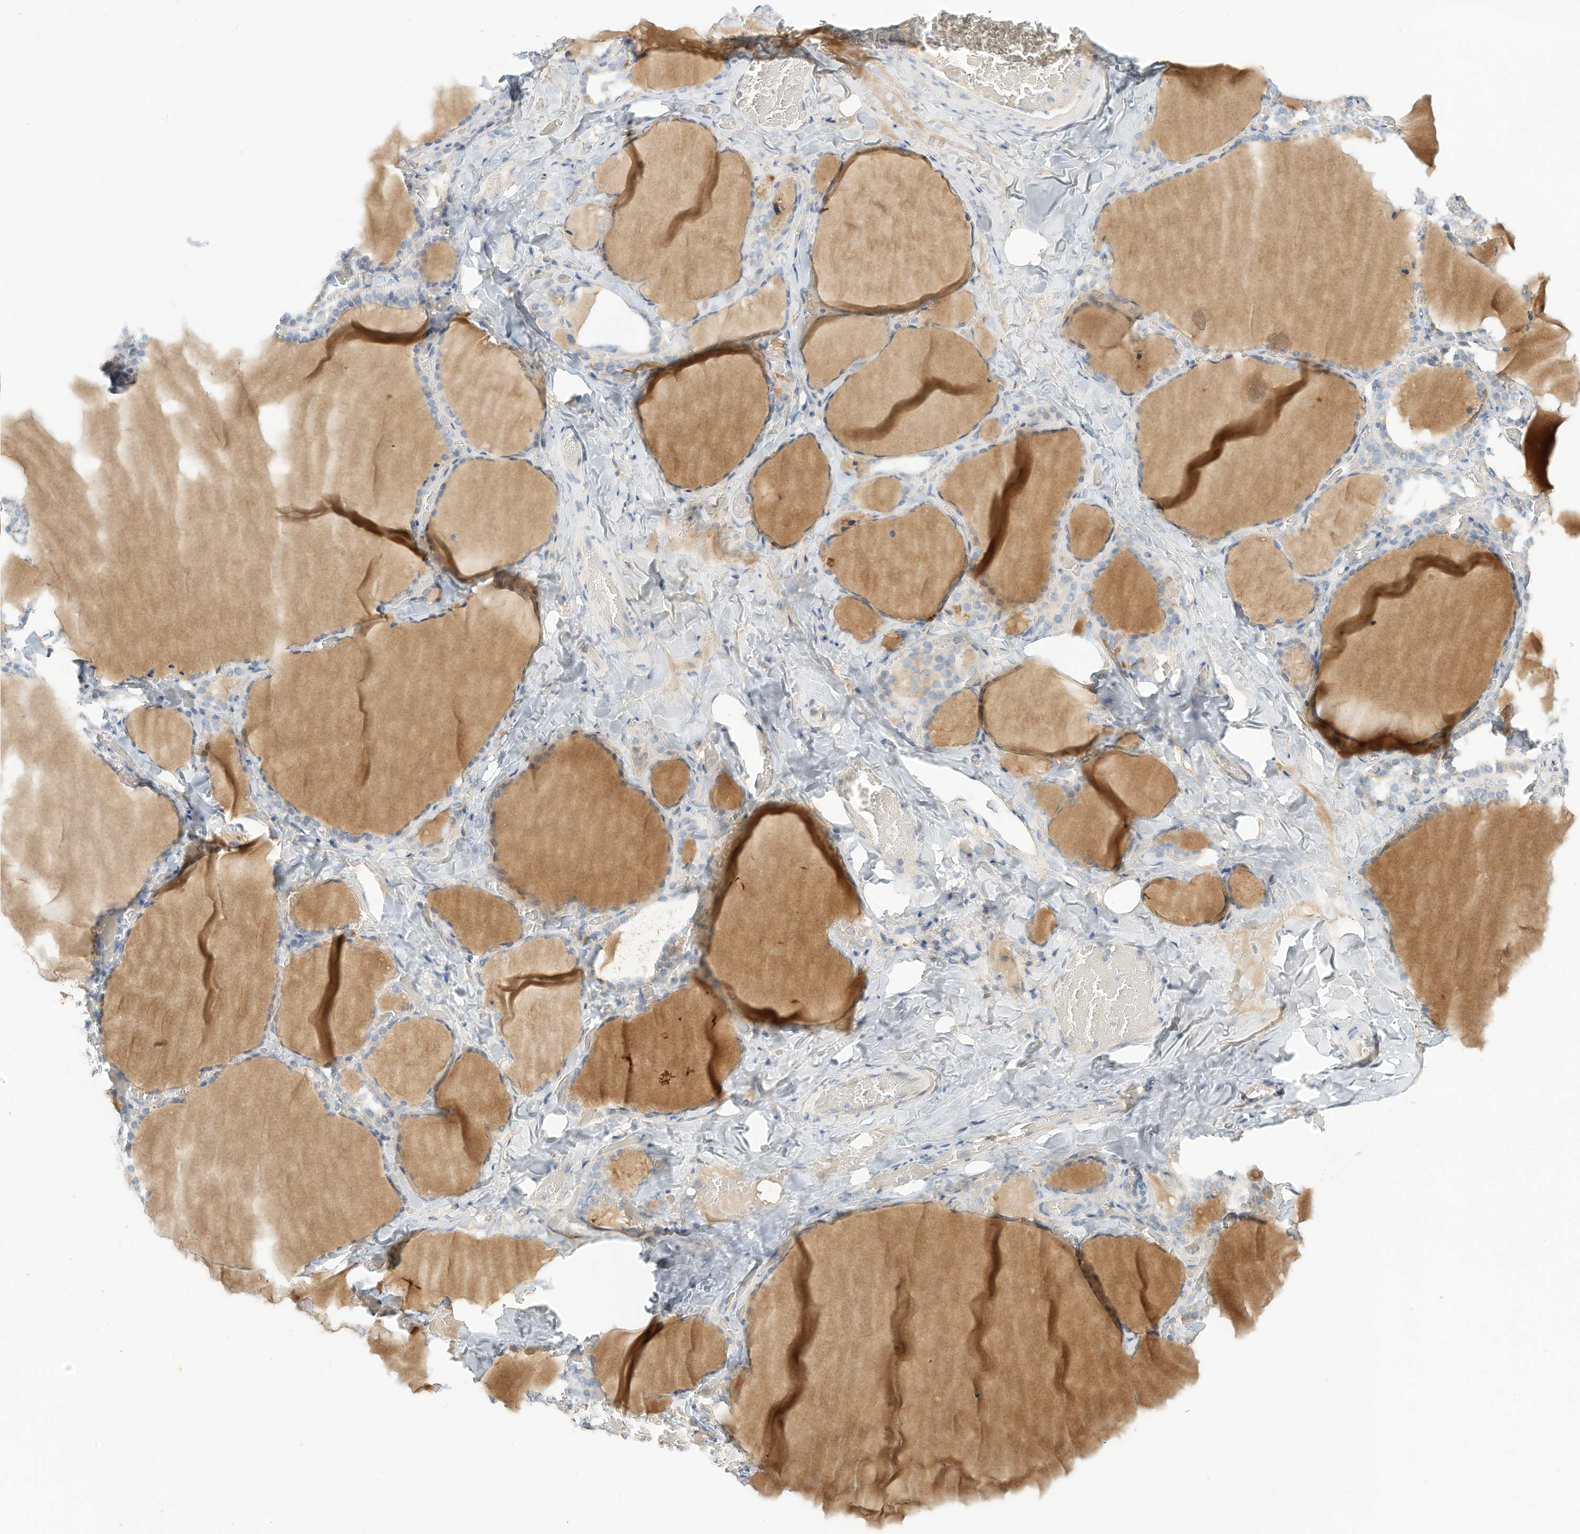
{"staining": {"intensity": "weak", "quantity": "<25%", "location": "cytoplasmic/membranous"}, "tissue": "thyroid gland", "cell_type": "Glandular cells", "image_type": "normal", "snomed": [{"axis": "morphology", "description": "Normal tissue, NOS"}, {"axis": "topography", "description": "Thyroid gland"}], "caption": "Immunohistochemical staining of benign human thyroid gland displays no significant staining in glandular cells.", "gene": "RHOH", "patient": {"sex": "female", "age": 22}}